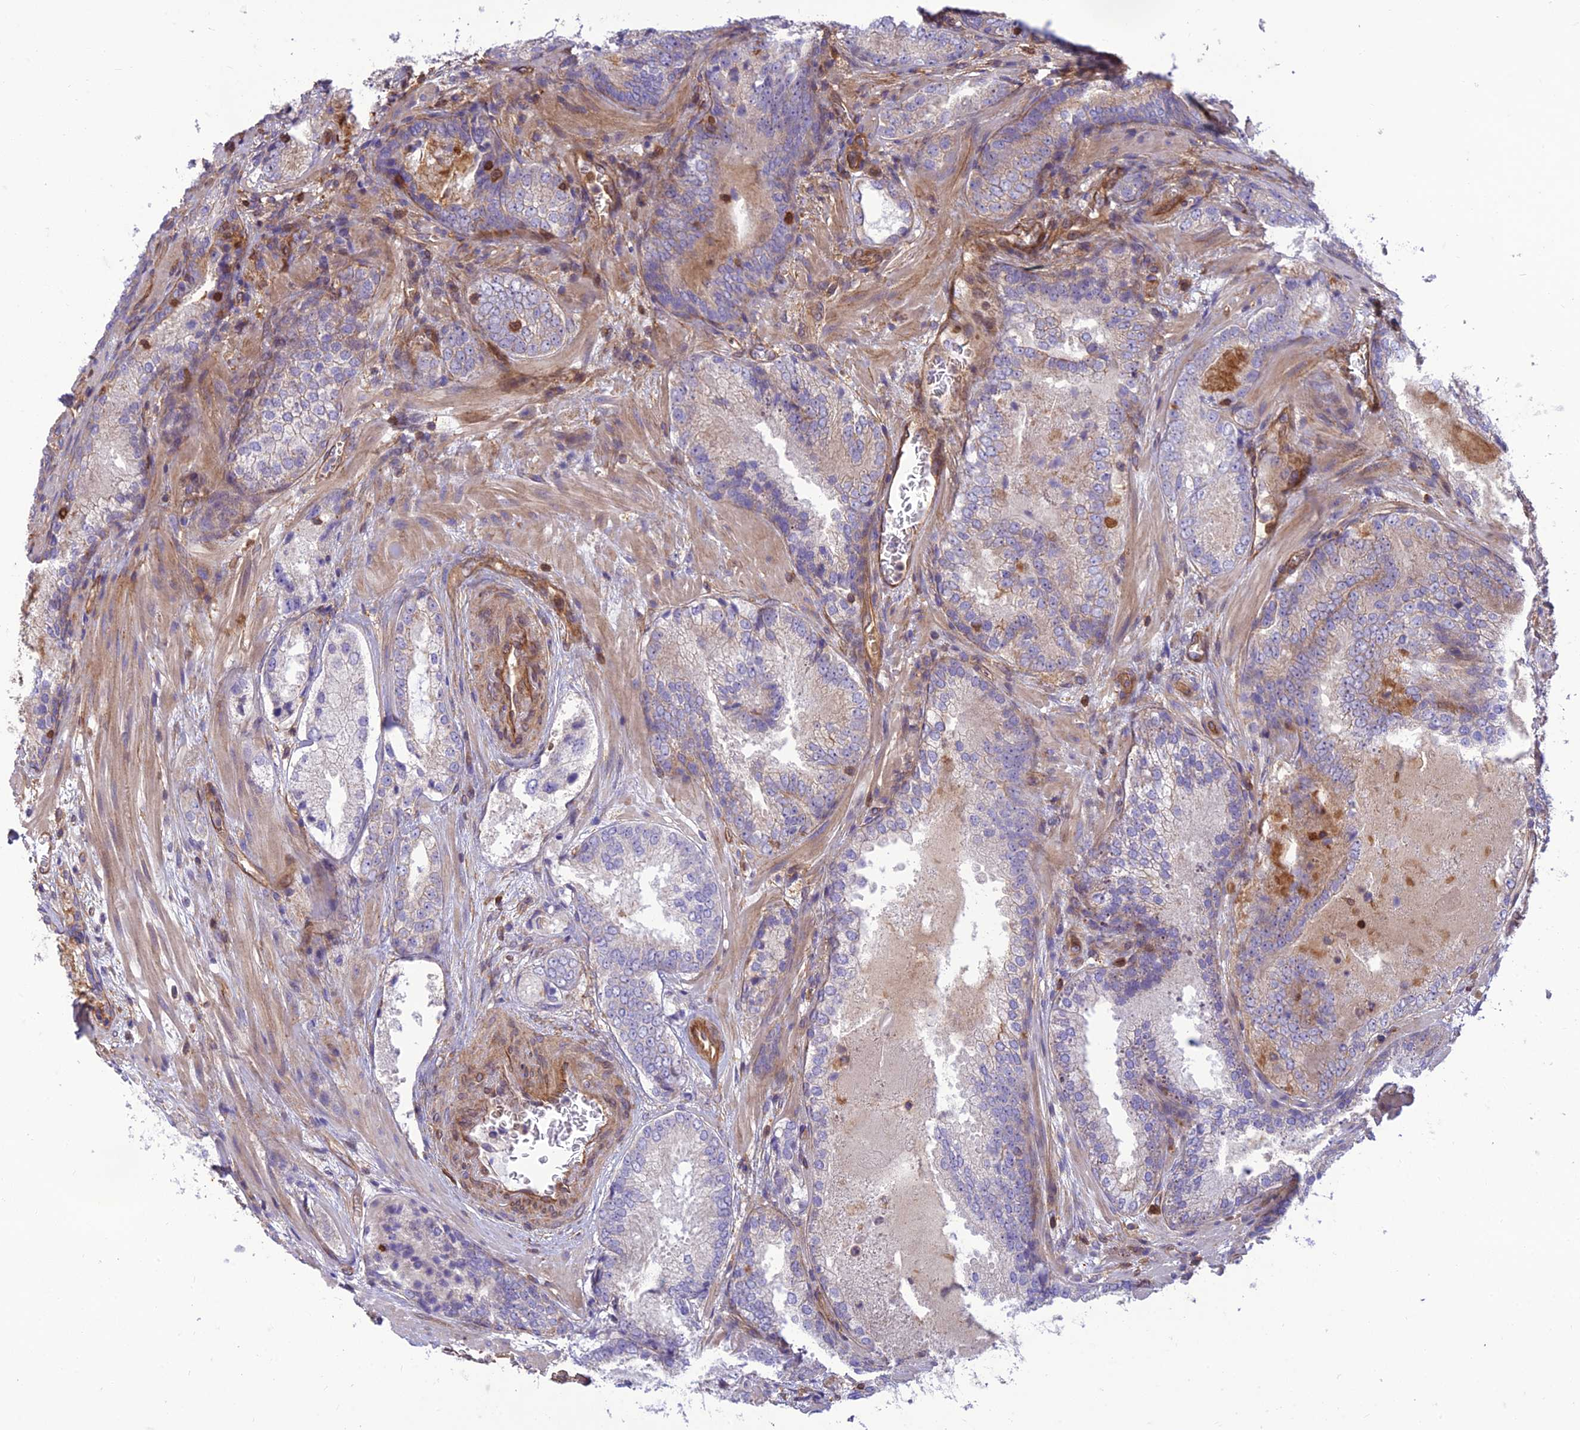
{"staining": {"intensity": "negative", "quantity": "none", "location": "none"}, "tissue": "prostate cancer", "cell_type": "Tumor cells", "image_type": "cancer", "snomed": [{"axis": "morphology", "description": "Adenocarcinoma, Low grade"}, {"axis": "topography", "description": "Prostate"}], "caption": "DAB immunohistochemical staining of human prostate cancer (low-grade adenocarcinoma) demonstrates no significant staining in tumor cells.", "gene": "HPSE2", "patient": {"sex": "male", "age": 74}}